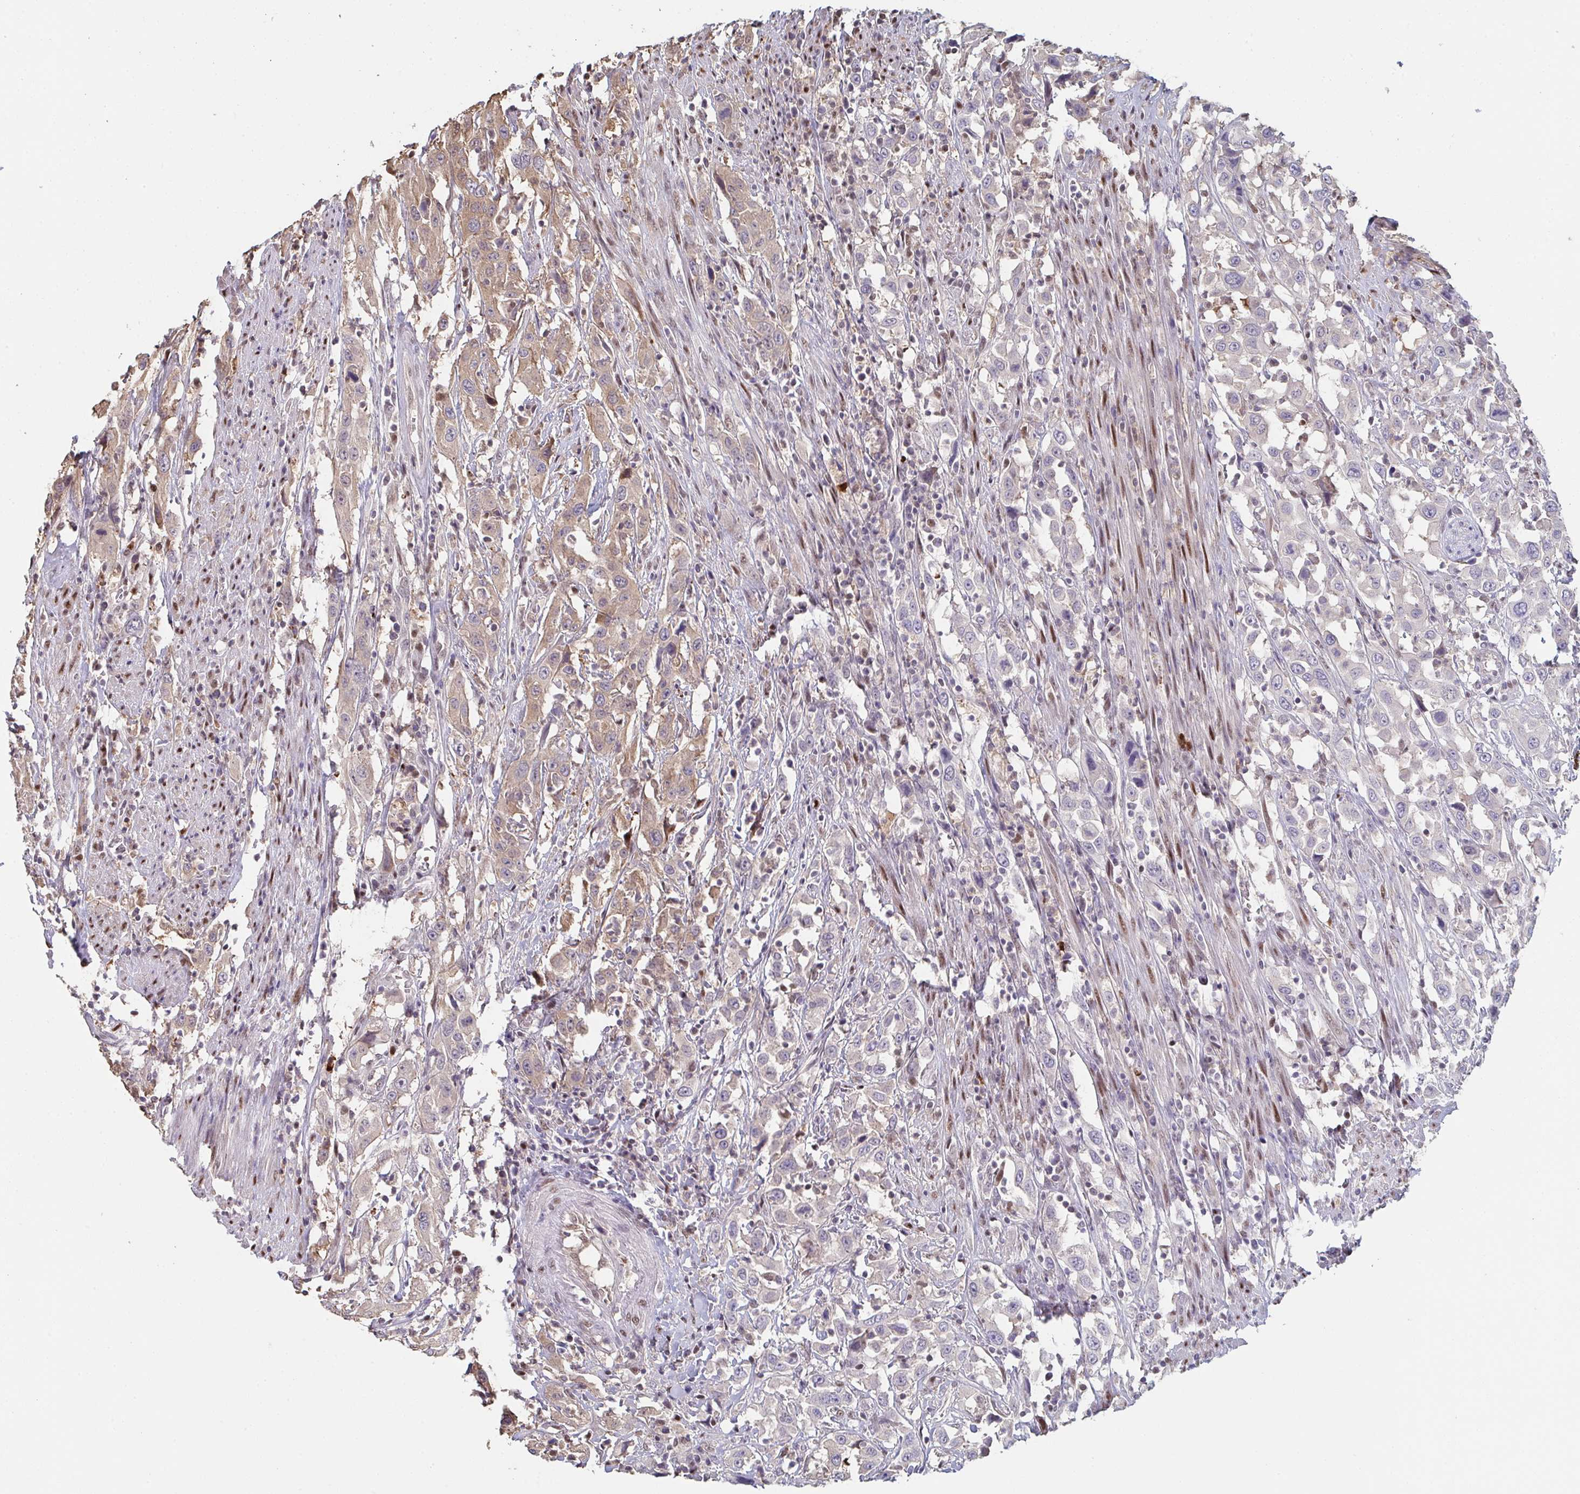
{"staining": {"intensity": "moderate", "quantity": "25%-75%", "location": "cytoplasmic/membranous"}, "tissue": "urothelial cancer", "cell_type": "Tumor cells", "image_type": "cancer", "snomed": [{"axis": "morphology", "description": "Urothelial carcinoma, High grade"}, {"axis": "topography", "description": "Urinary bladder"}], "caption": "Immunohistochemical staining of human urothelial carcinoma (high-grade) demonstrates medium levels of moderate cytoplasmic/membranous protein expression in approximately 25%-75% of tumor cells.", "gene": "ACD", "patient": {"sex": "male", "age": 61}}